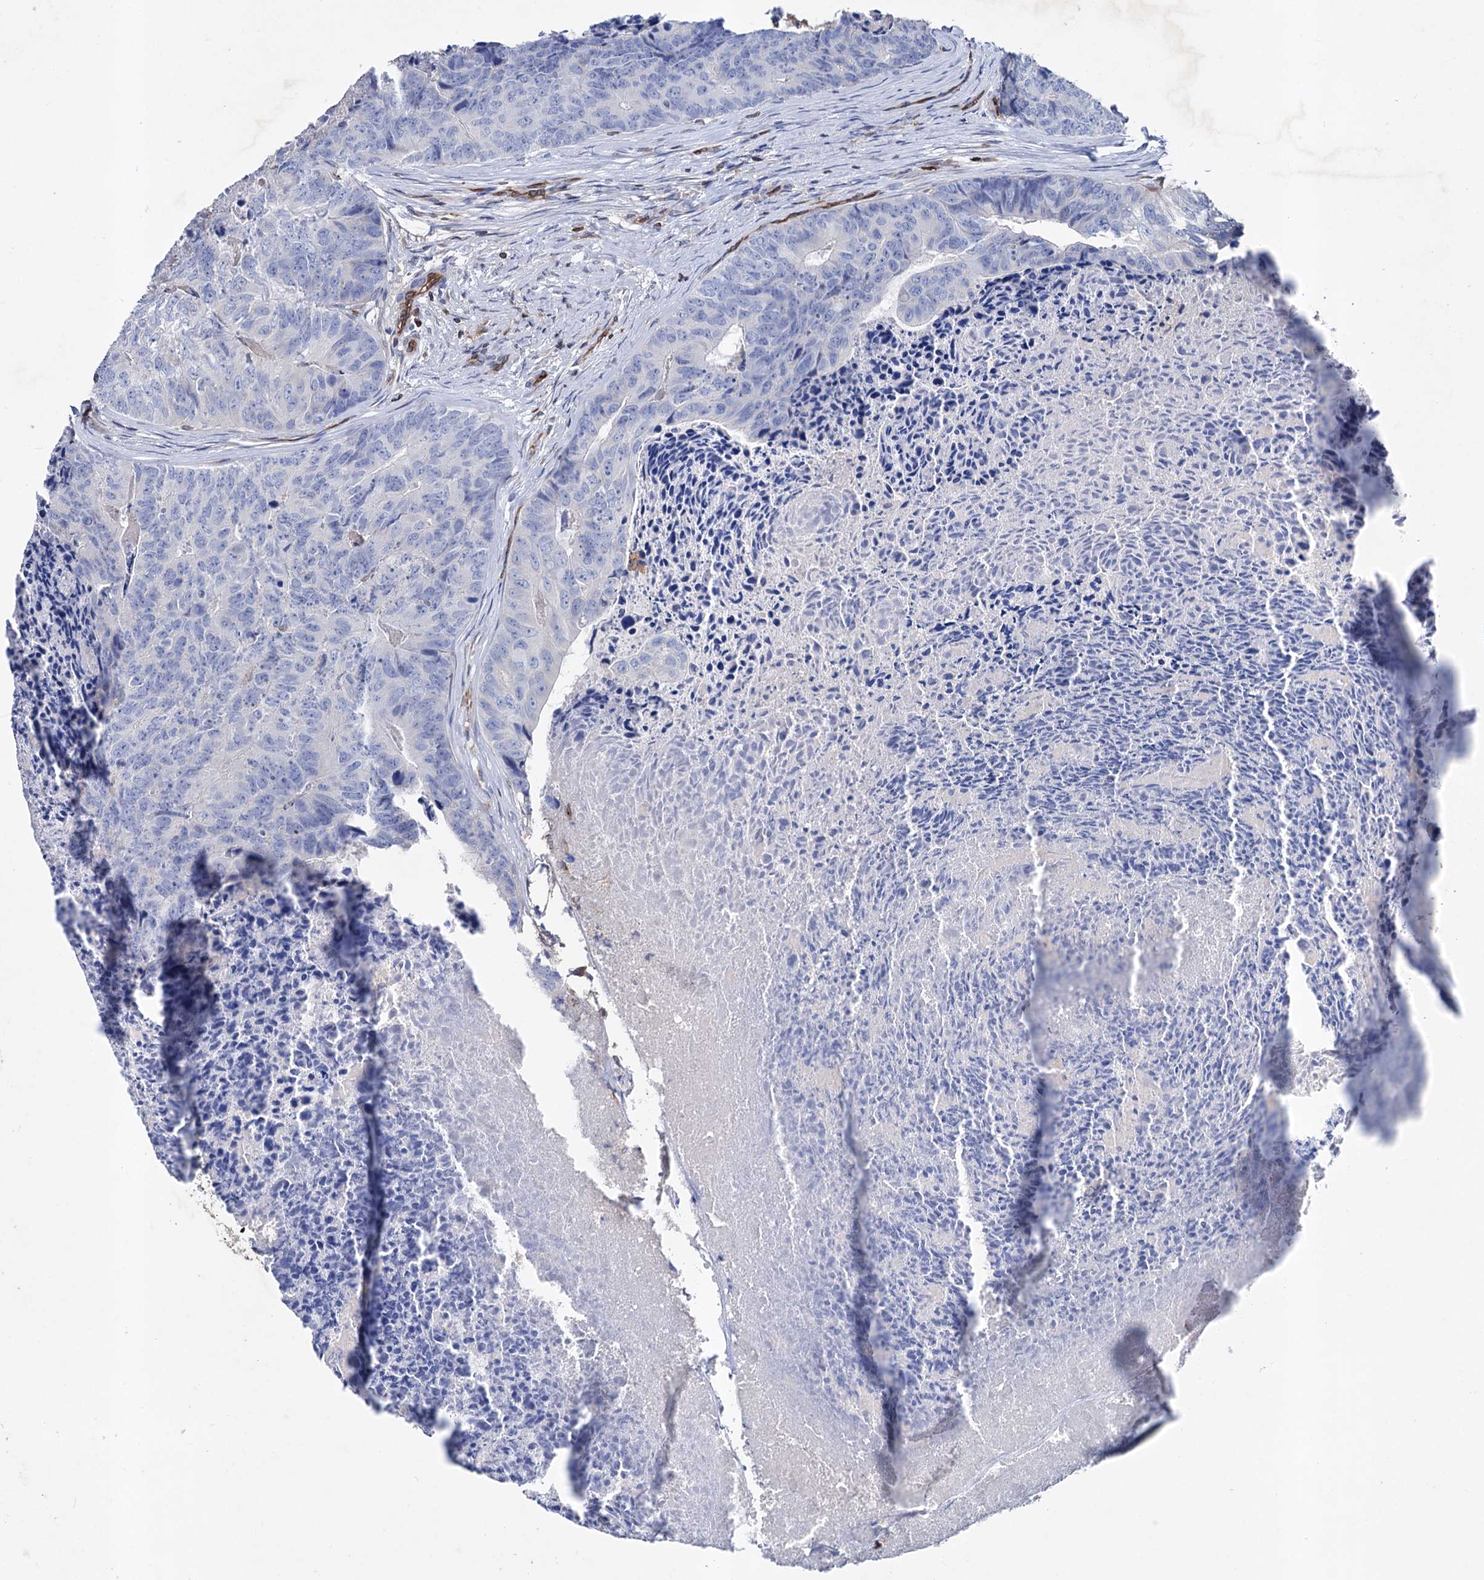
{"staining": {"intensity": "negative", "quantity": "none", "location": "none"}, "tissue": "colorectal cancer", "cell_type": "Tumor cells", "image_type": "cancer", "snomed": [{"axis": "morphology", "description": "Adenocarcinoma, NOS"}, {"axis": "topography", "description": "Colon"}], "caption": "Immunohistochemistry photomicrograph of neoplastic tissue: human colorectal cancer (adenocarcinoma) stained with DAB (3,3'-diaminobenzidine) reveals no significant protein positivity in tumor cells.", "gene": "STING1", "patient": {"sex": "female", "age": 67}}